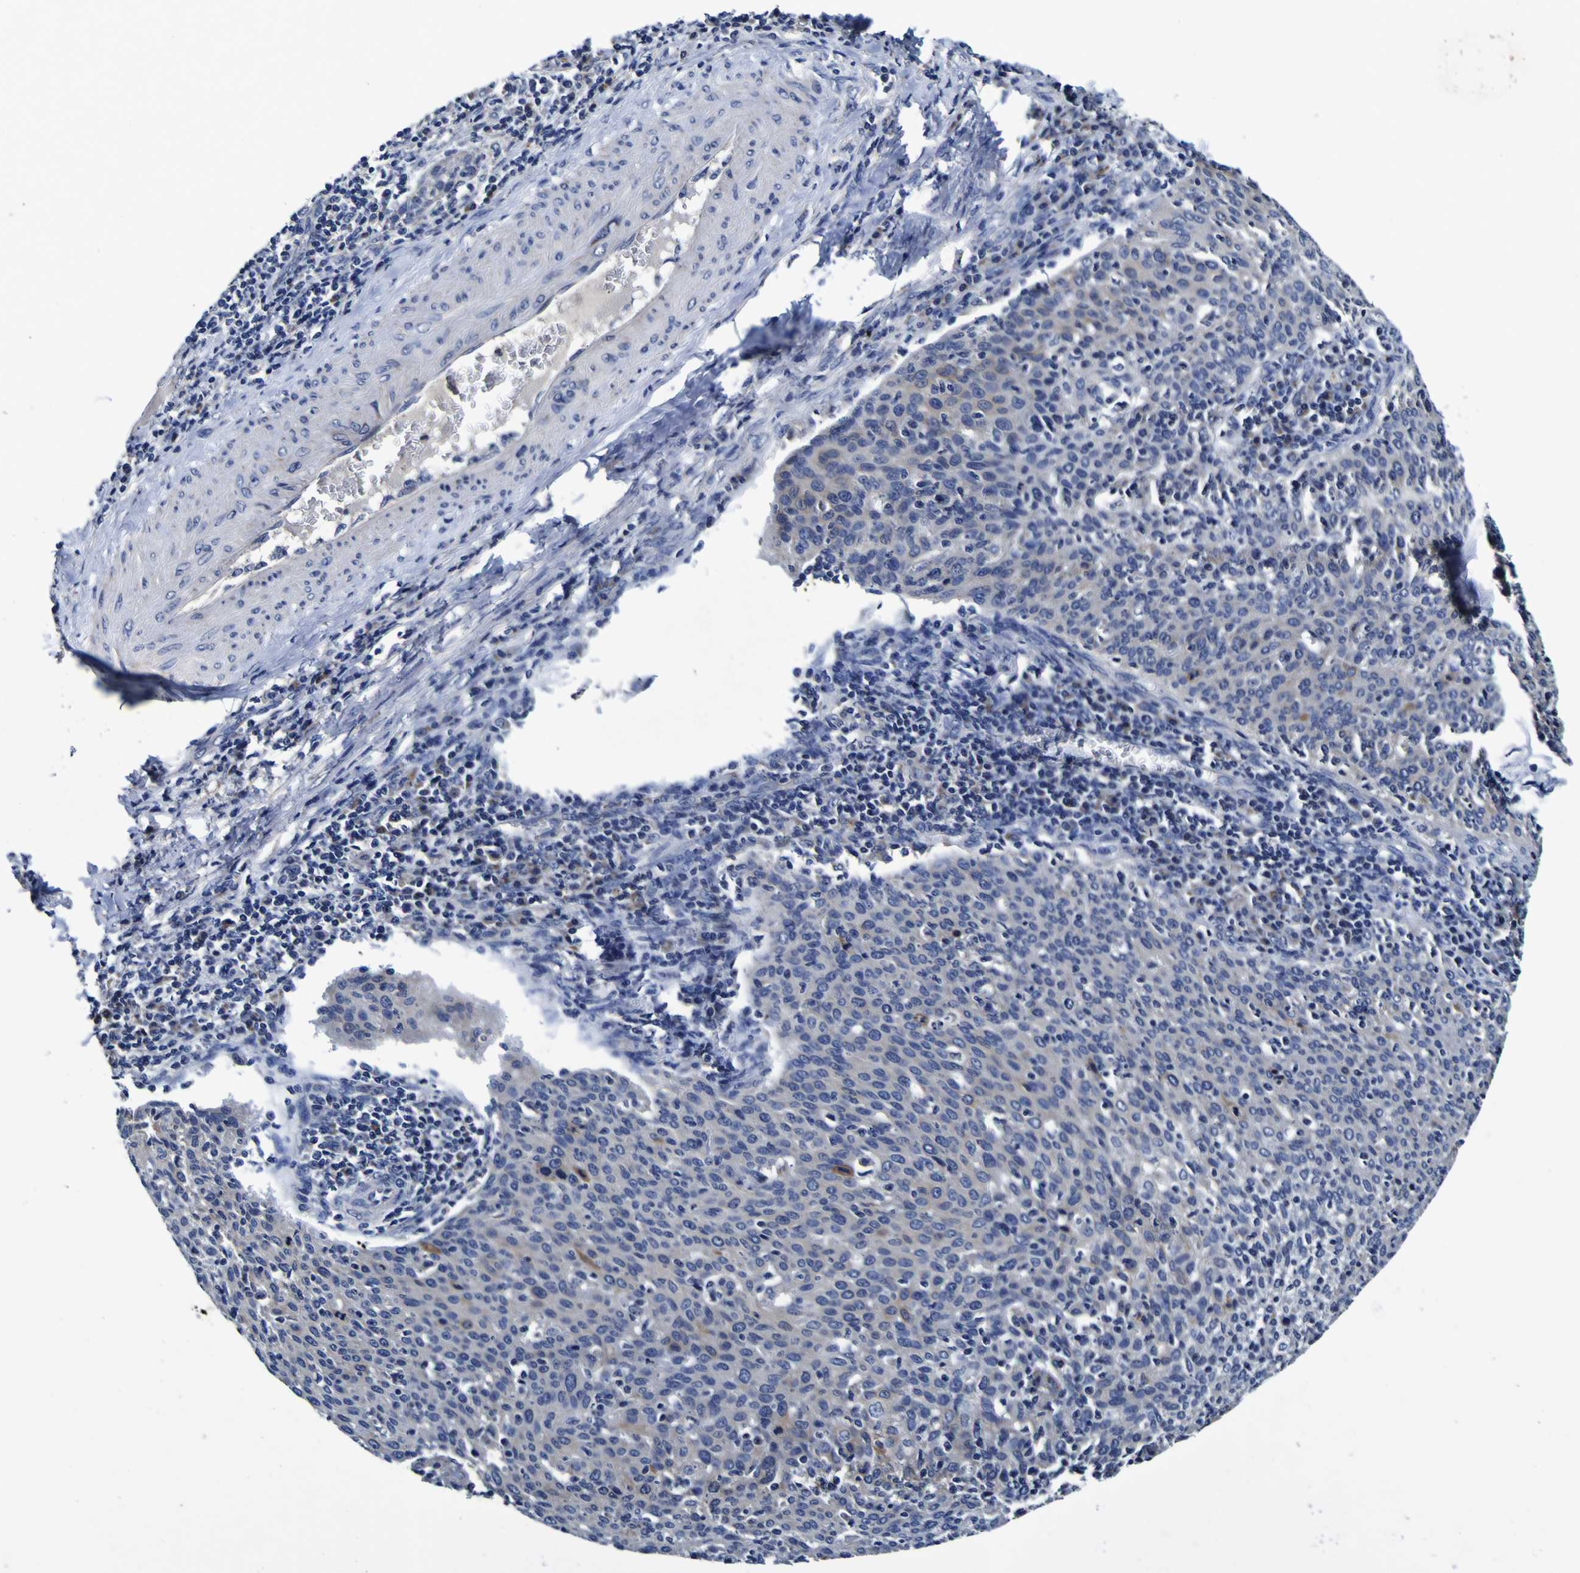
{"staining": {"intensity": "negative", "quantity": "none", "location": "none"}, "tissue": "cervical cancer", "cell_type": "Tumor cells", "image_type": "cancer", "snomed": [{"axis": "morphology", "description": "Squamous cell carcinoma, NOS"}, {"axis": "topography", "description": "Cervix"}], "caption": "The immunohistochemistry (IHC) photomicrograph has no significant positivity in tumor cells of cervical cancer (squamous cell carcinoma) tissue.", "gene": "PANK4", "patient": {"sex": "female", "age": 38}}